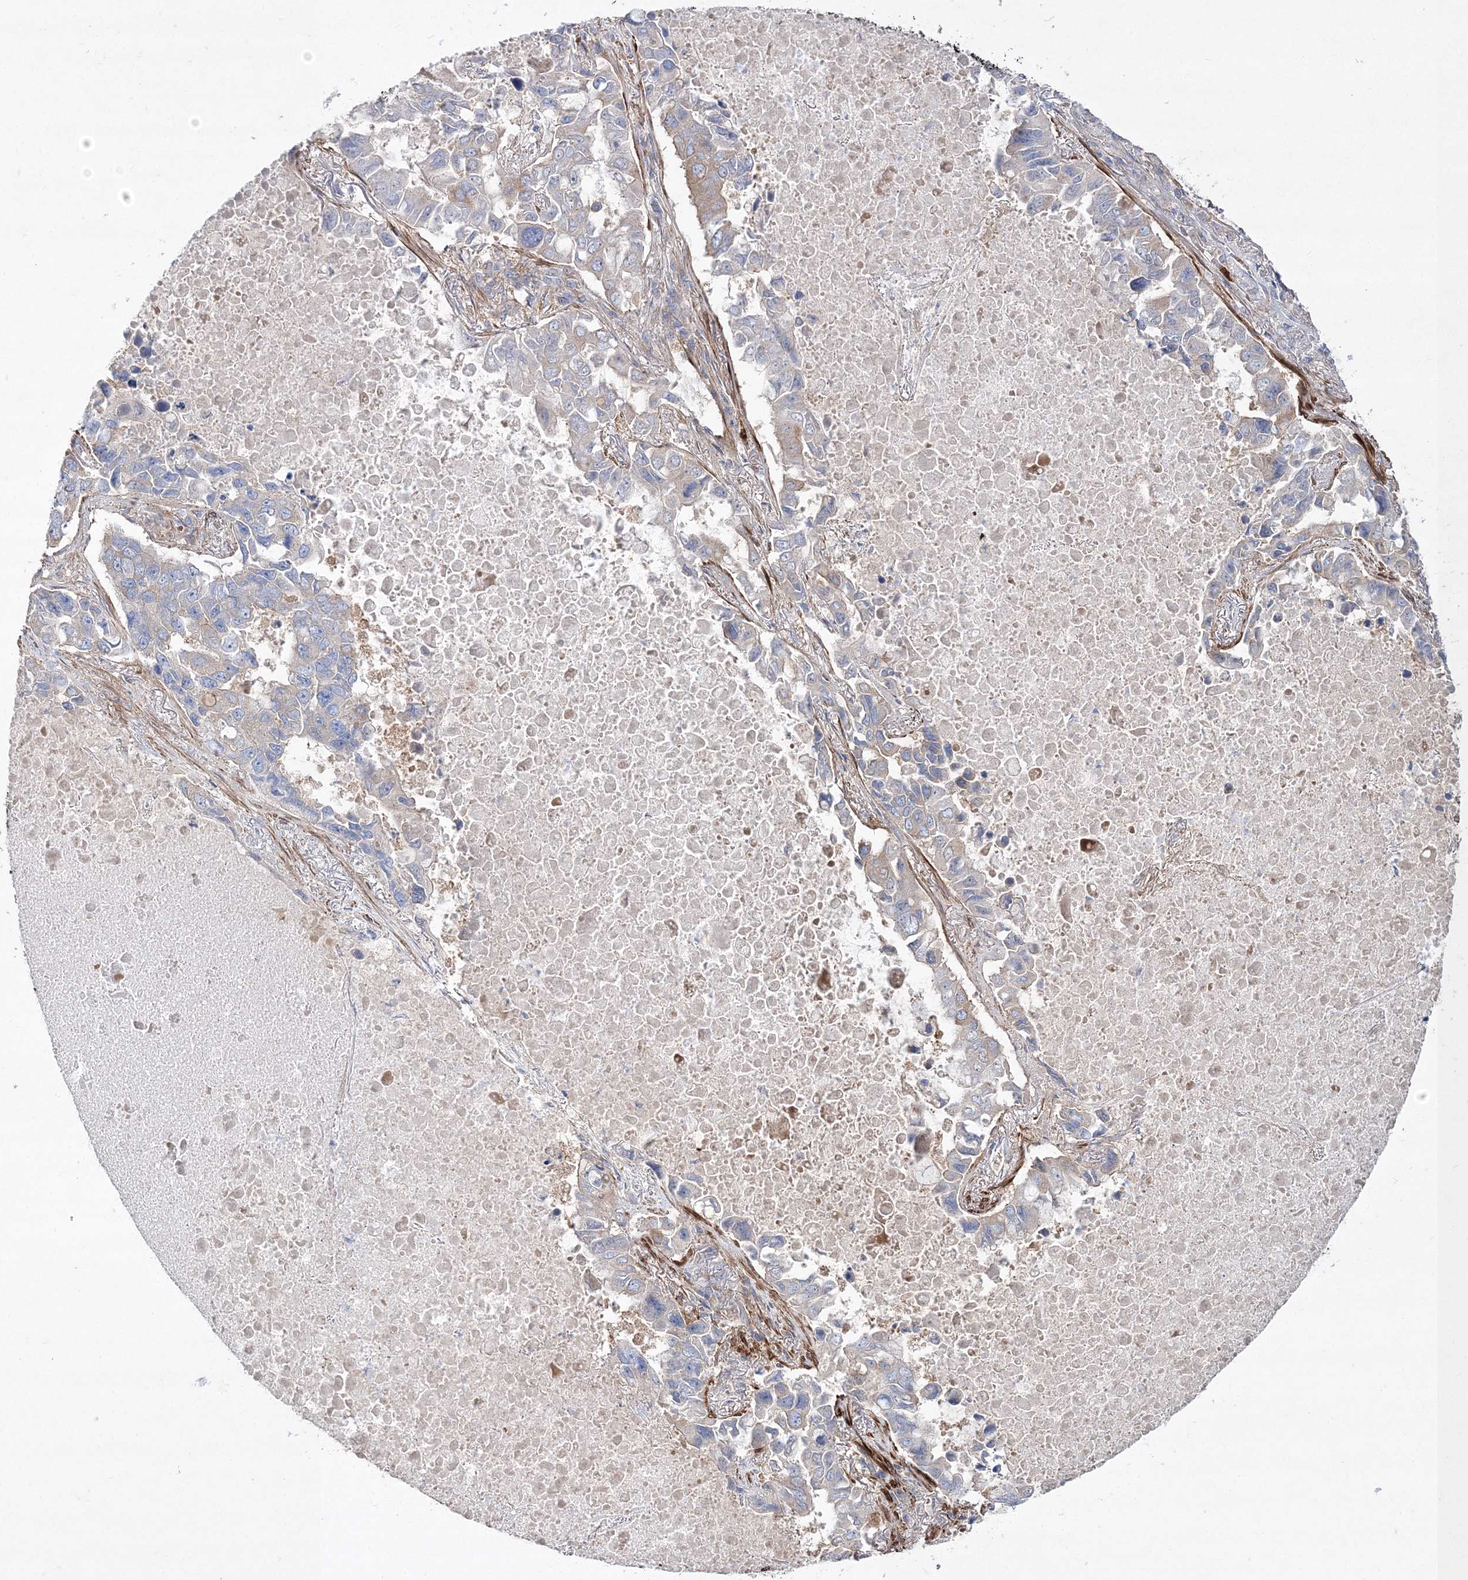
{"staining": {"intensity": "weak", "quantity": "<25%", "location": "cytoplasmic/membranous"}, "tissue": "lung cancer", "cell_type": "Tumor cells", "image_type": "cancer", "snomed": [{"axis": "morphology", "description": "Adenocarcinoma, NOS"}, {"axis": "topography", "description": "Lung"}], "caption": "Lung cancer was stained to show a protein in brown. There is no significant positivity in tumor cells.", "gene": "ZSWIM6", "patient": {"sex": "male", "age": 64}}